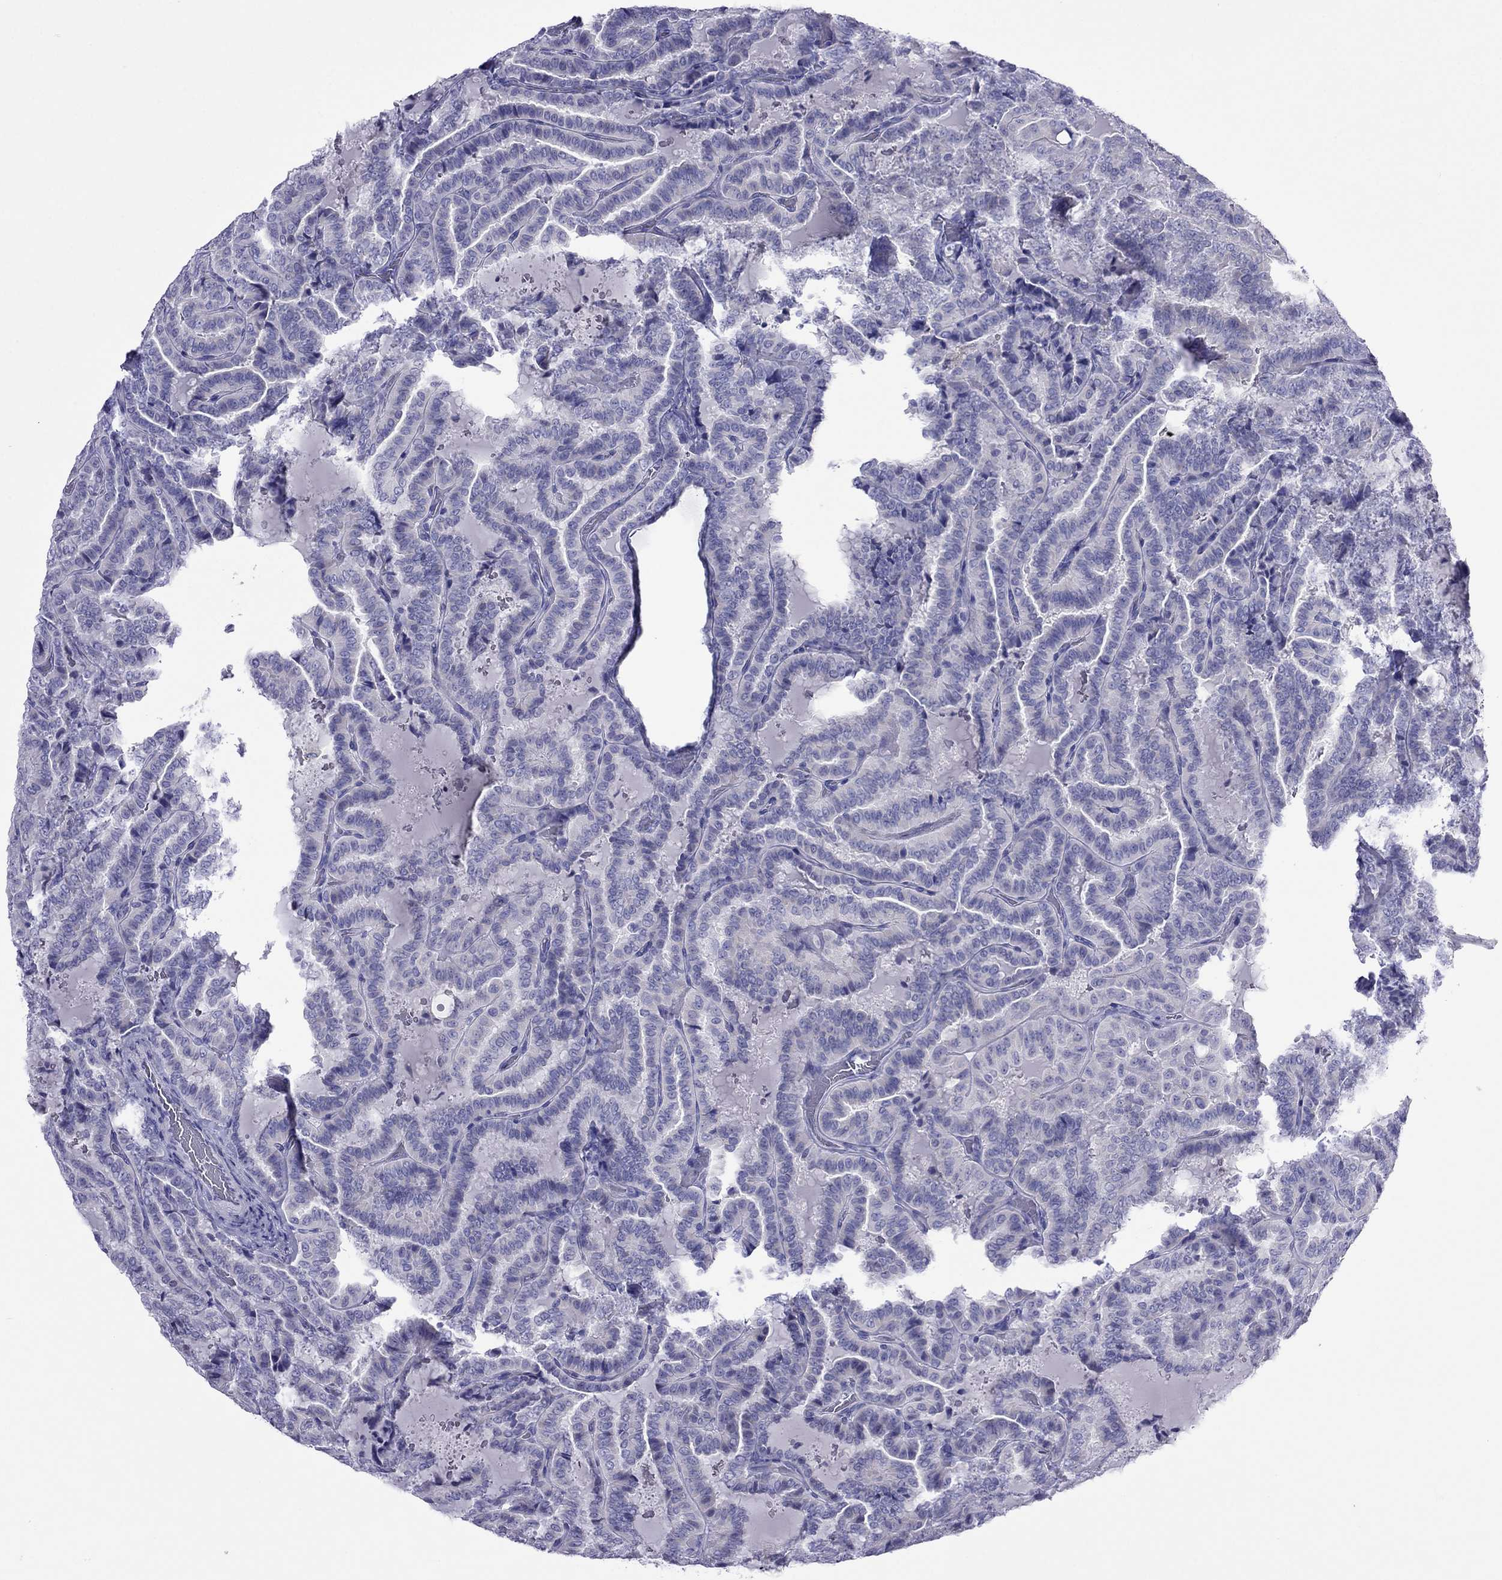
{"staining": {"intensity": "negative", "quantity": "none", "location": "none"}, "tissue": "thyroid cancer", "cell_type": "Tumor cells", "image_type": "cancer", "snomed": [{"axis": "morphology", "description": "Papillary adenocarcinoma, NOS"}, {"axis": "topography", "description": "Thyroid gland"}], "caption": "High power microscopy micrograph of an immunohistochemistry (IHC) histopathology image of thyroid cancer, revealing no significant staining in tumor cells. (Brightfield microscopy of DAB (3,3'-diaminobenzidine) immunohistochemistry (IHC) at high magnification).", "gene": "PCDHA6", "patient": {"sex": "female", "age": 39}}